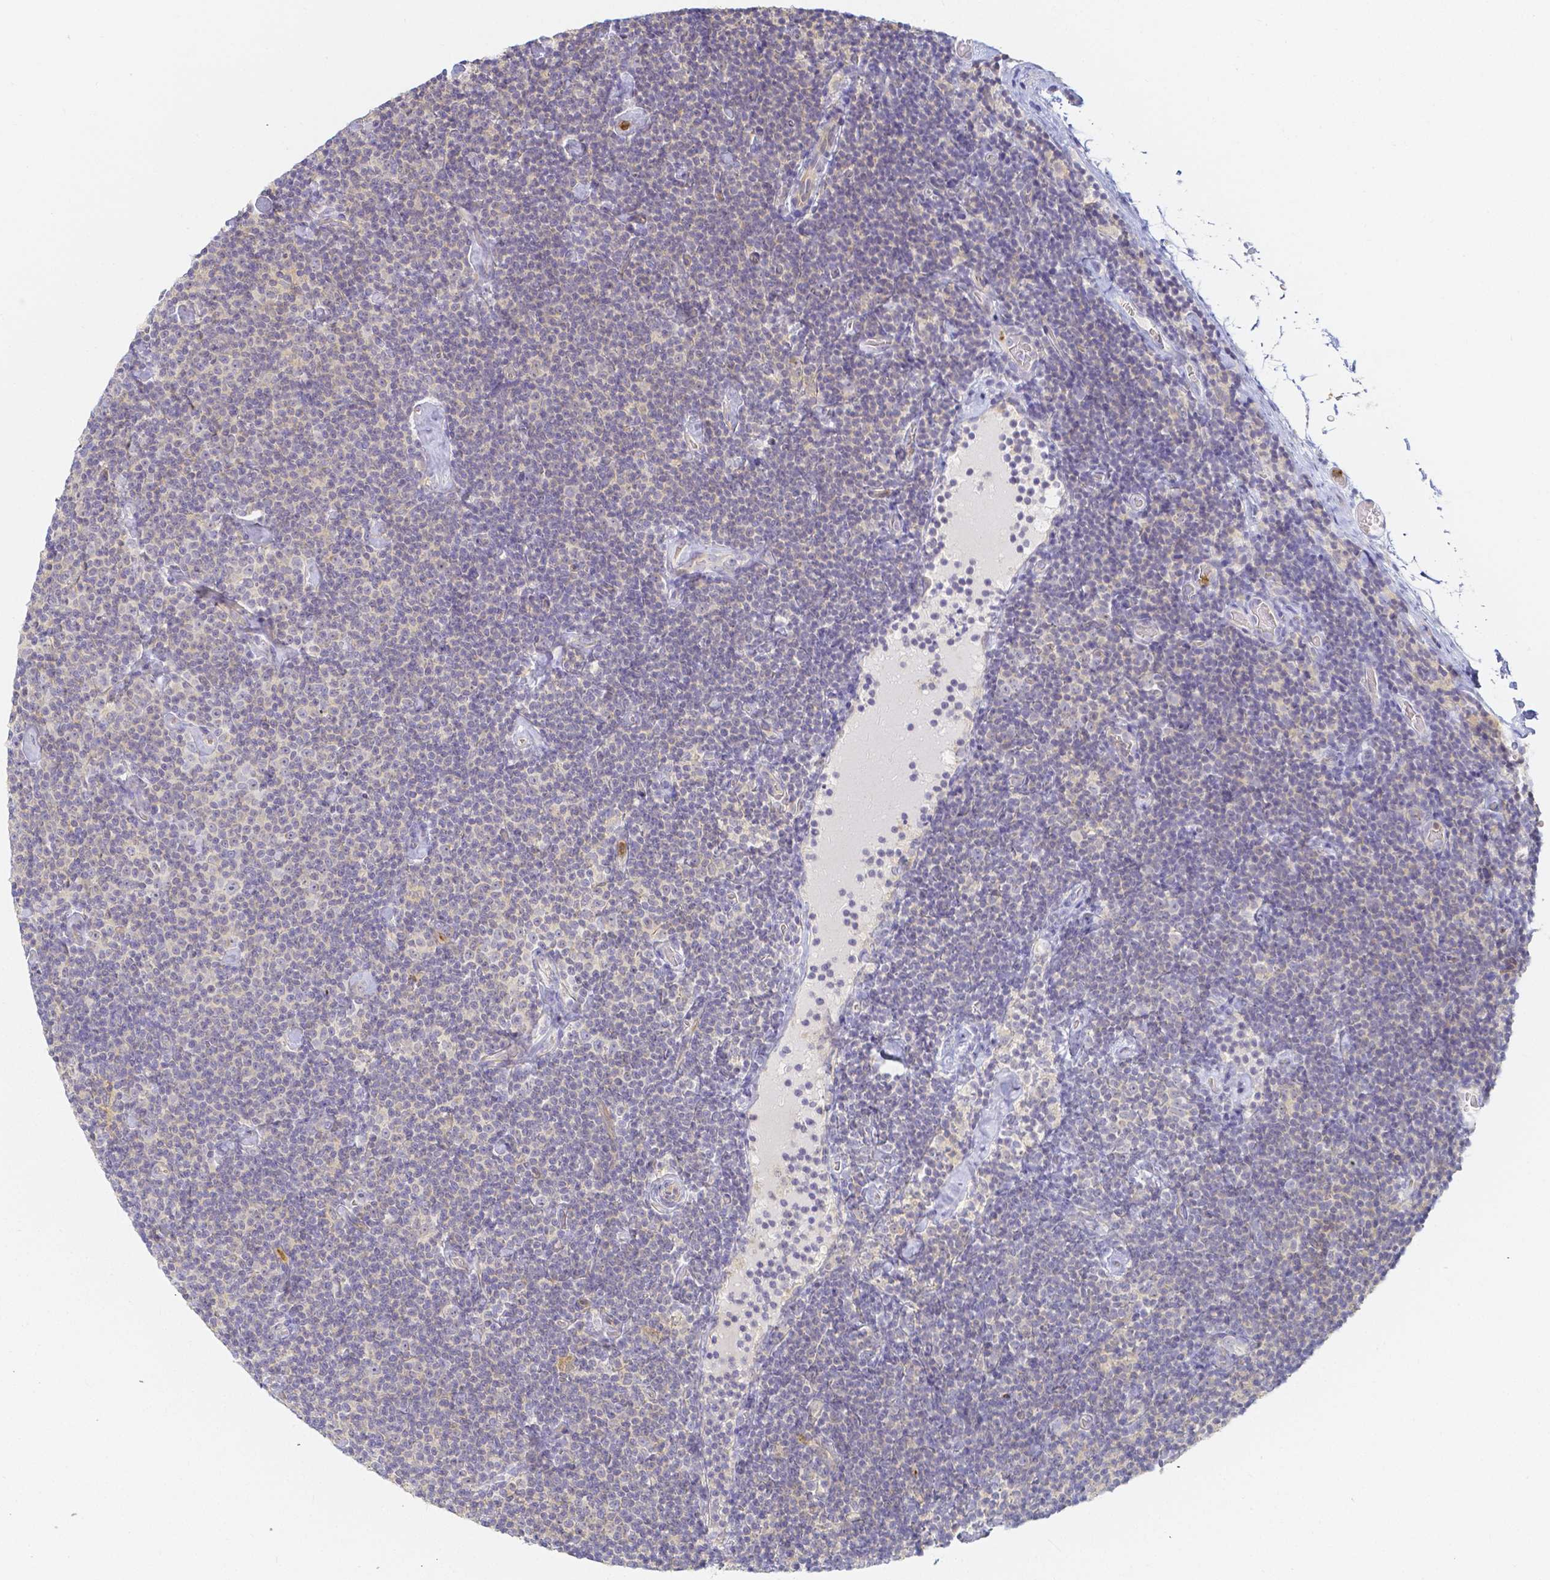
{"staining": {"intensity": "negative", "quantity": "none", "location": "none"}, "tissue": "lymphoma", "cell_type": "Tumor cells", "image_type": "cancer", "snomed": [{"axis": "morphology", "description": "Malignant lymphoma, non-Hodgkin's type, Low grade"}, {"axis": "topography", "description": "Lymph node"}], "caption": "This micrograph is of low-grade malignant lymphoma, non-Hodgkin's type stained with immunohistochemistry to label a protein in brown with the nuclei are counter-stained blue. There is no staining in tumor cells.", "gene": "KCNH1", "patient": {"sex": "male", "age": 81}}